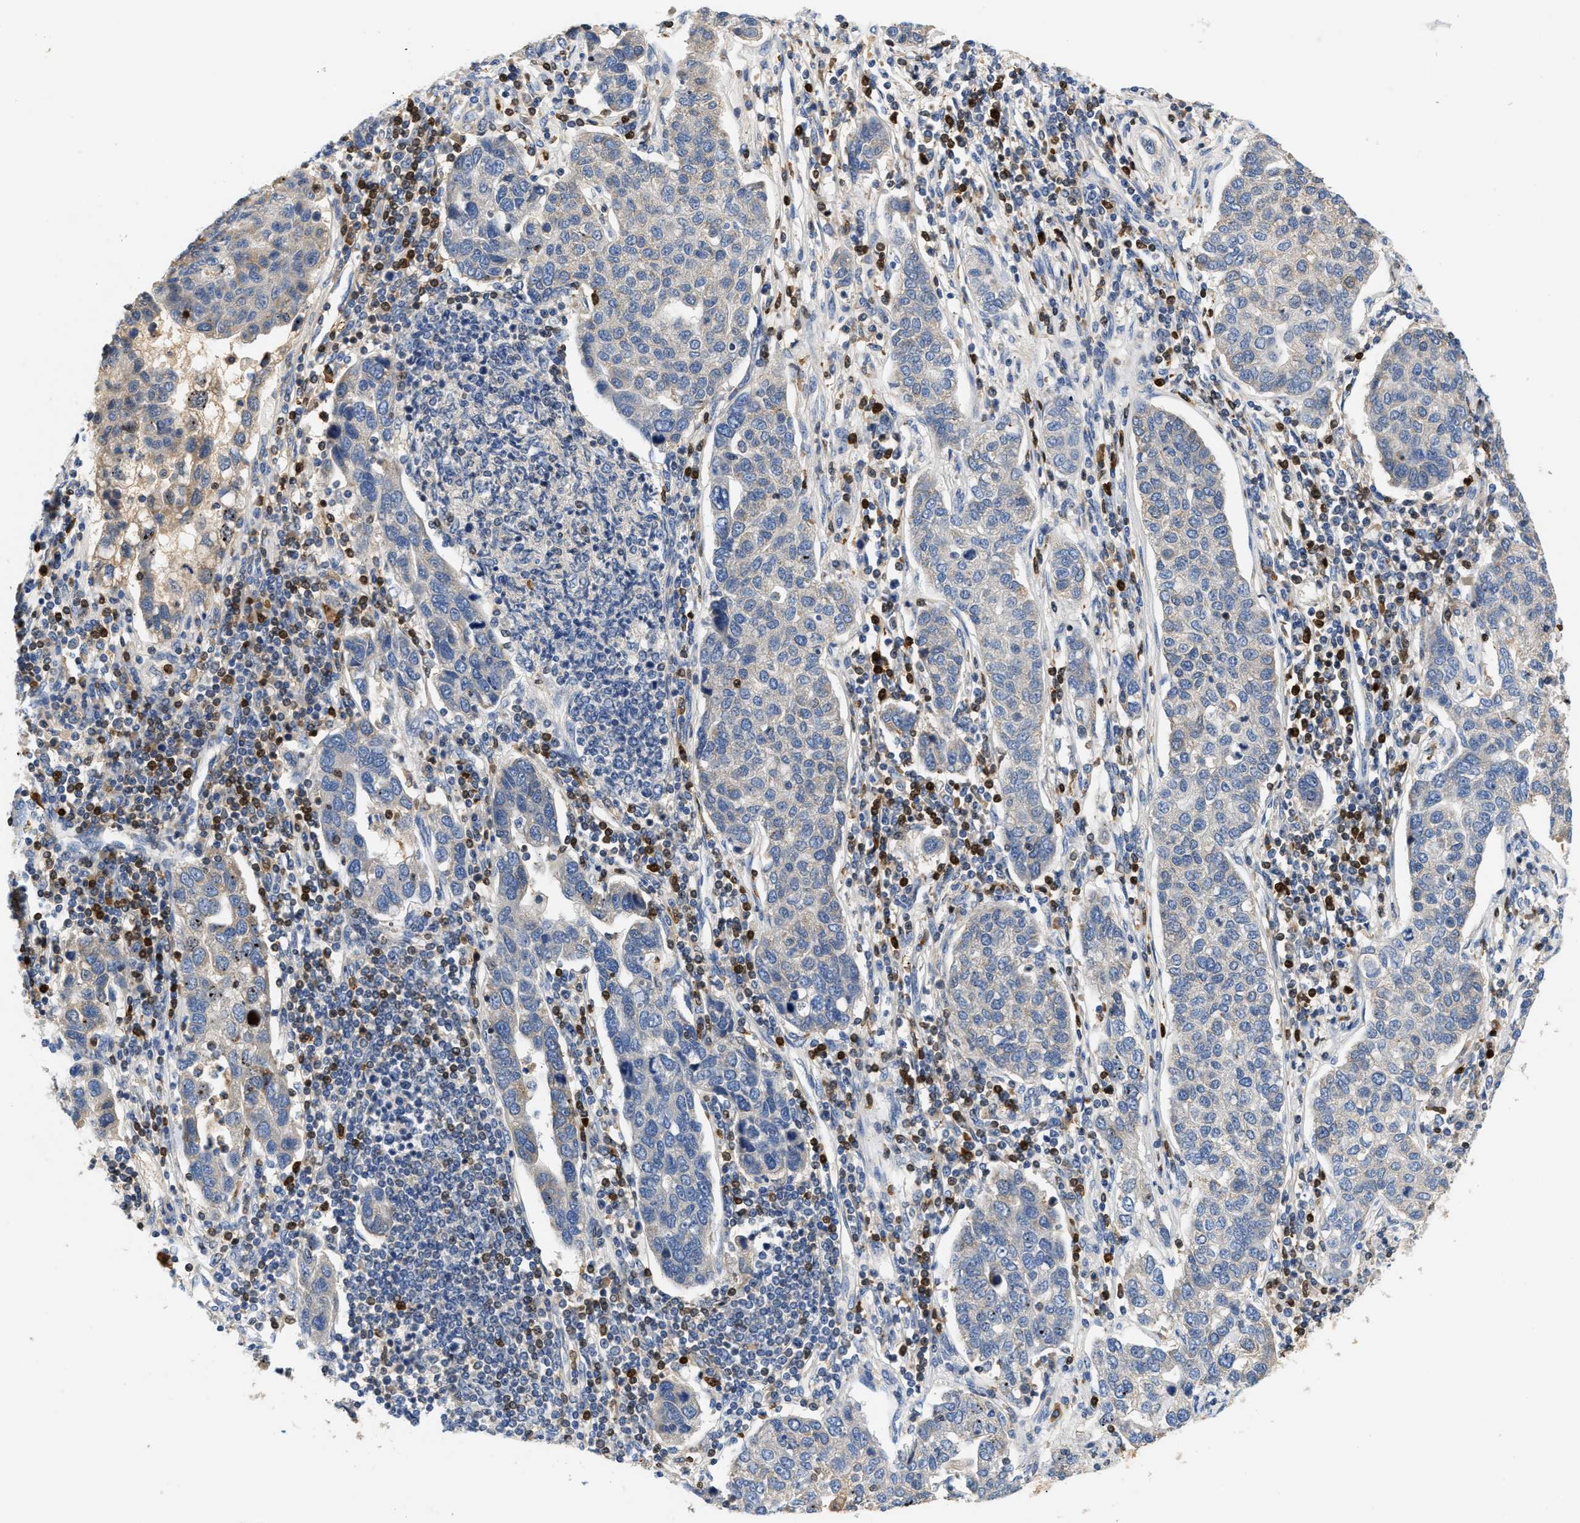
{"staining": {"intensity": "weak", "quantity": "<25%", "location": "cytoplasmic/membranous"}, "tissue": "pancreatic cancer", "cell_type": "Tumor cells", "image_type": "cancer", "snomed": [{"axis": "morphology", "description": "Adenocarcinoma, NOS"}, {"axis": "topography", "description": "Pancreas"}], "caption": "This is a micrograph of immunohistochemistry staining of pancreatic cancer (adenocarcinoma), which shows no staining in tumor cells.", "gene": "SLIT2", "patient": {"sex": "female", "age": 61}}